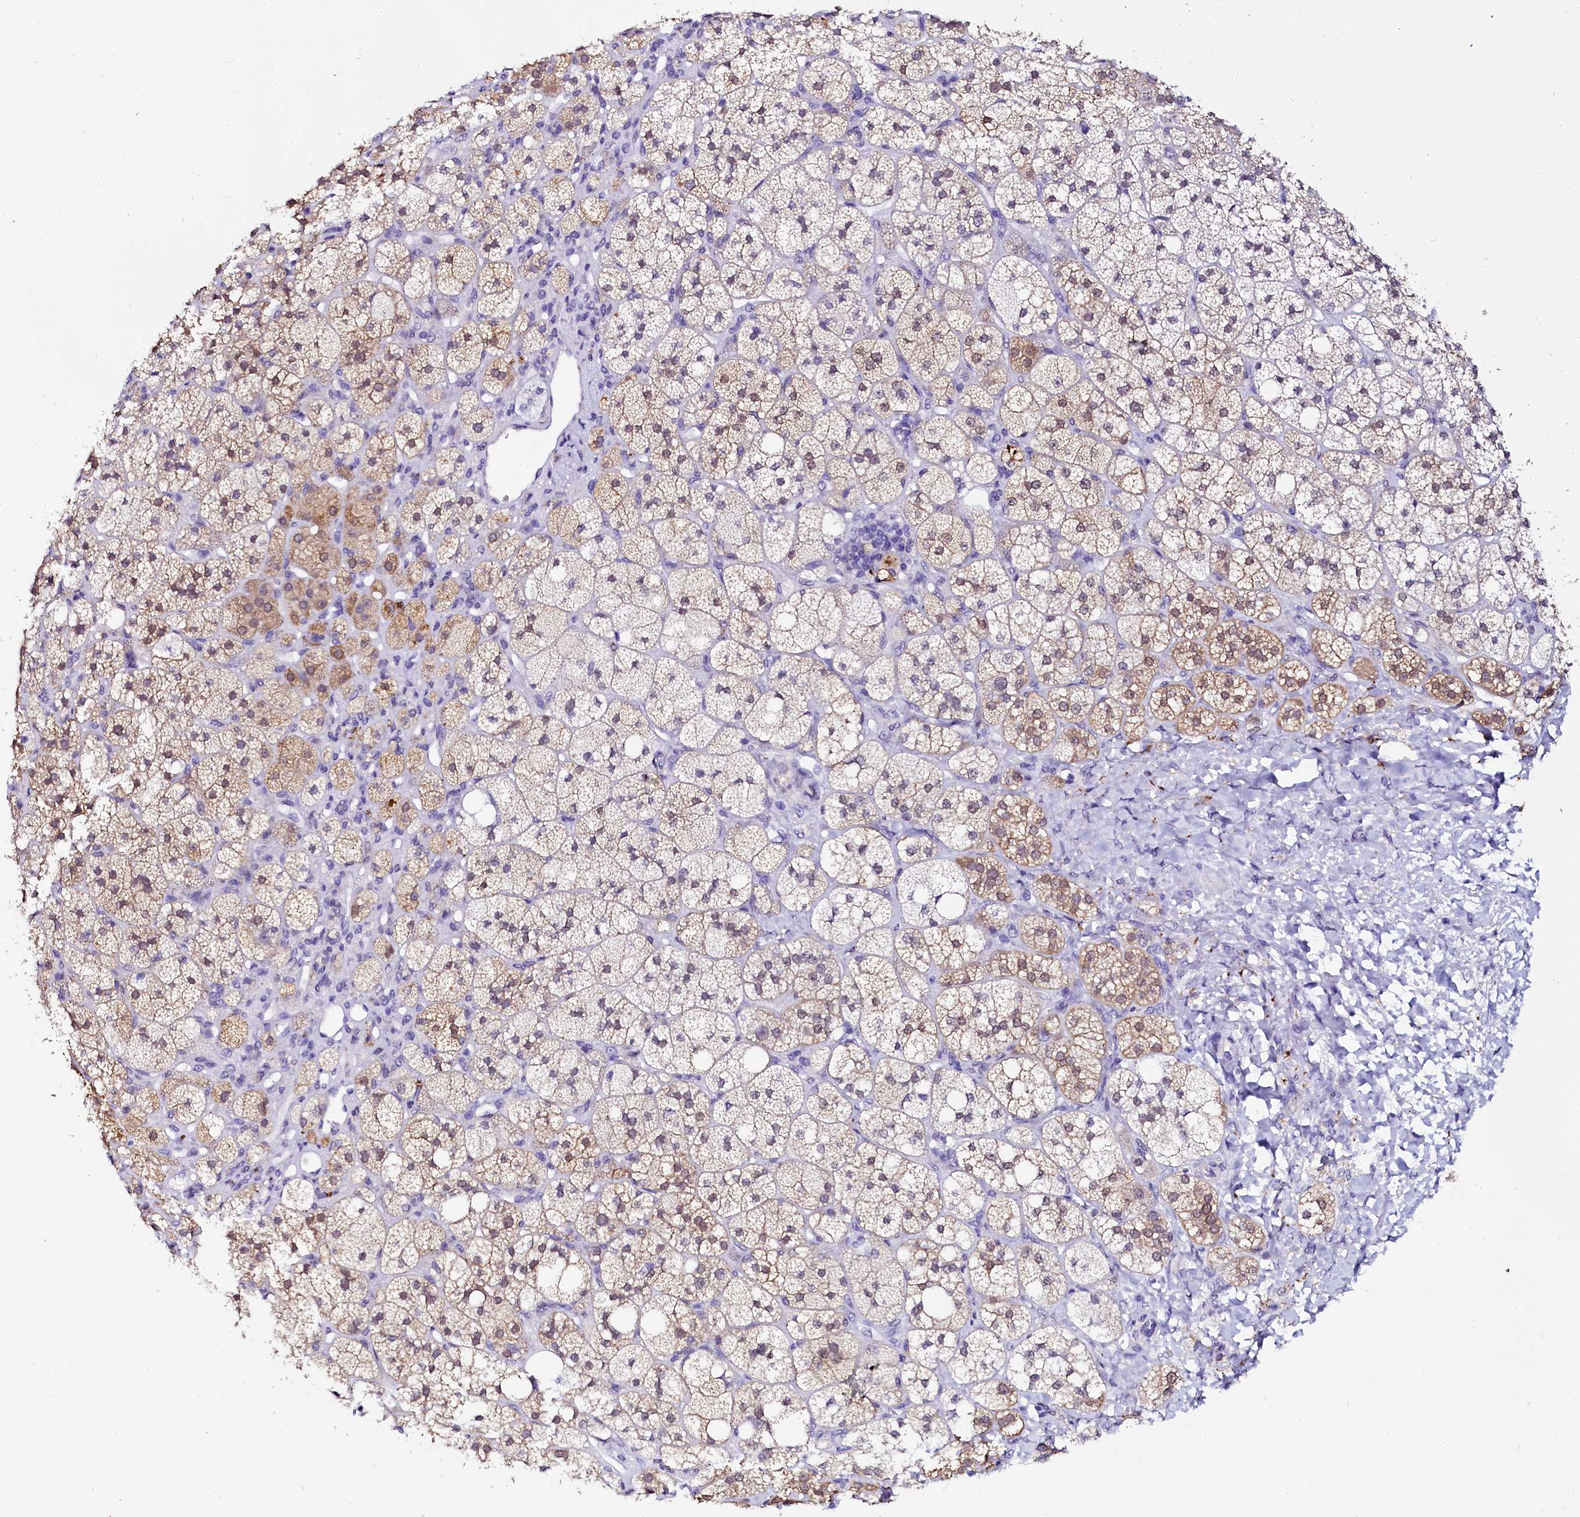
{"staining": {"intensity": "moderate", "quantity": "25%-75%", "location": "cytoplasmic/membranous,nuclear"}, "tissue": "adrenal gland", "cell_type": "Glandular cells", "image_type": "normal", "snomed": [{"axis": "morphology", "description": "Normal tissue, NOS"}, {"axis": "topography", "description": "Adrenal gland"}], "caption": "About 25%-75% of glandular cells in benign human adrenal gland exhibit moderate cytoplasmic/membranous,nuclear protein expression as visualized by brown immunohistochemical staining.", "gene": "SORD", "patient": {"sex": "male", "age": 61}}